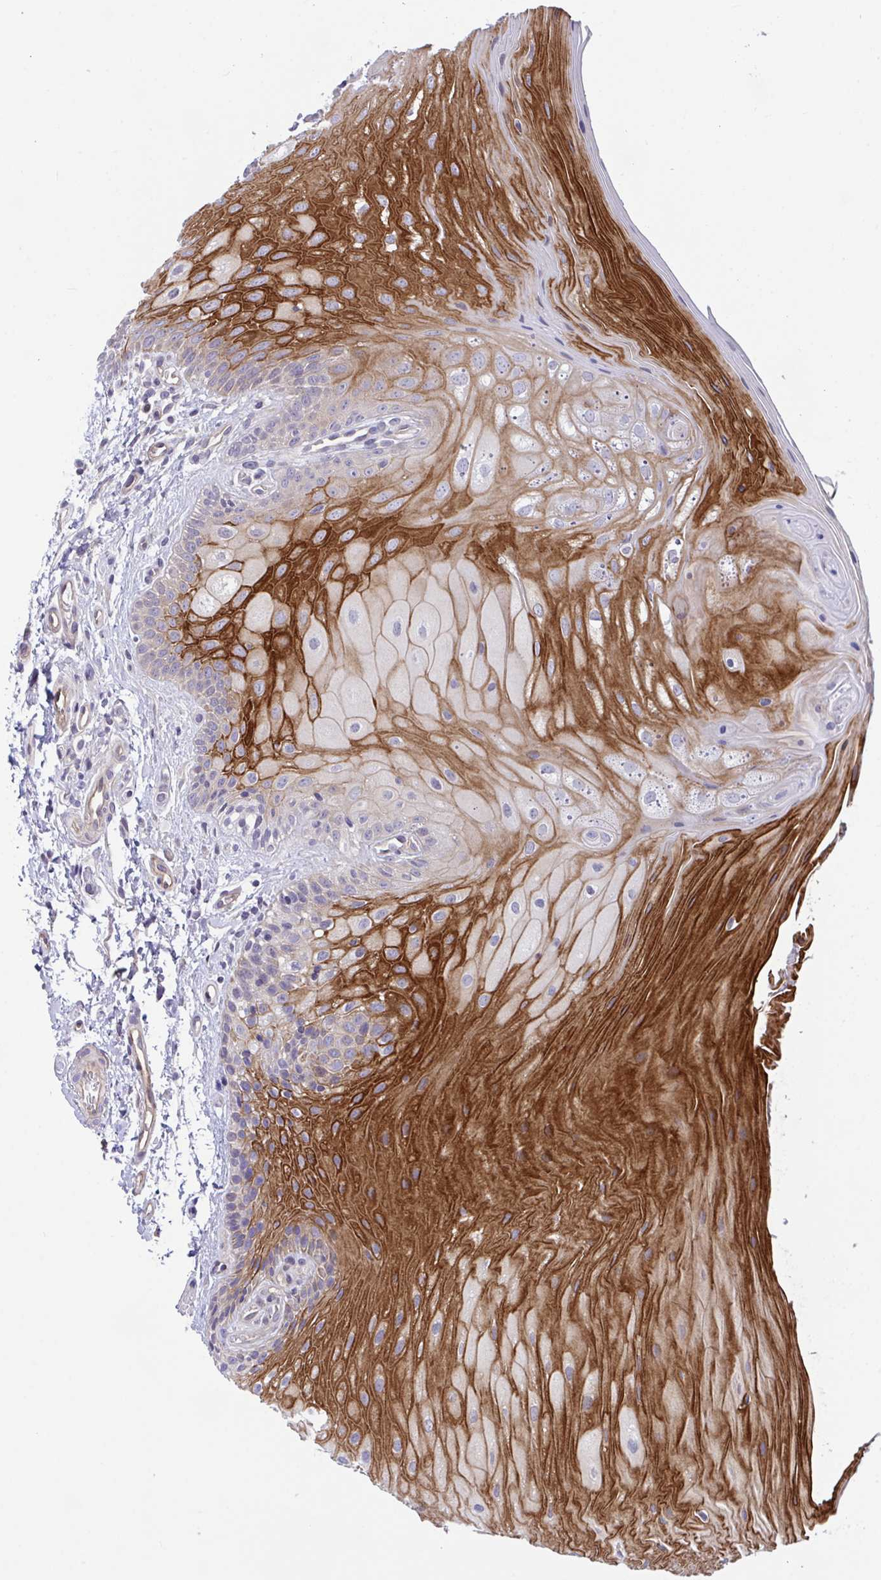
{"staining": {"intensity": "strong", "quantity": "<25%", "location": "cytoplasmic/membranous"}, "tissue": "oral mucosa", "cell_type": "Squamous epithelial cells", "image_type": "normal", "snomed": [{"axis": "morphology", "description": "Normal tissue, NOS"}, {"axis": "topography", "description": "Oral tissue"}, {"axis": "topography", "description": "Tounge, NOS"}, {"axis": "topography", "description": "Head-Neck"}], "caption": "Immunohistochemistry (IHC) micrograph of benign human oral mucosa stained for a protein (brown), which shows medium levels of strong cytoplasmic/membranous staining in about <25% of squamous epithelial cells.", "gene": "RHOXF1", "patient": {"sex": "female", "age": 84}}